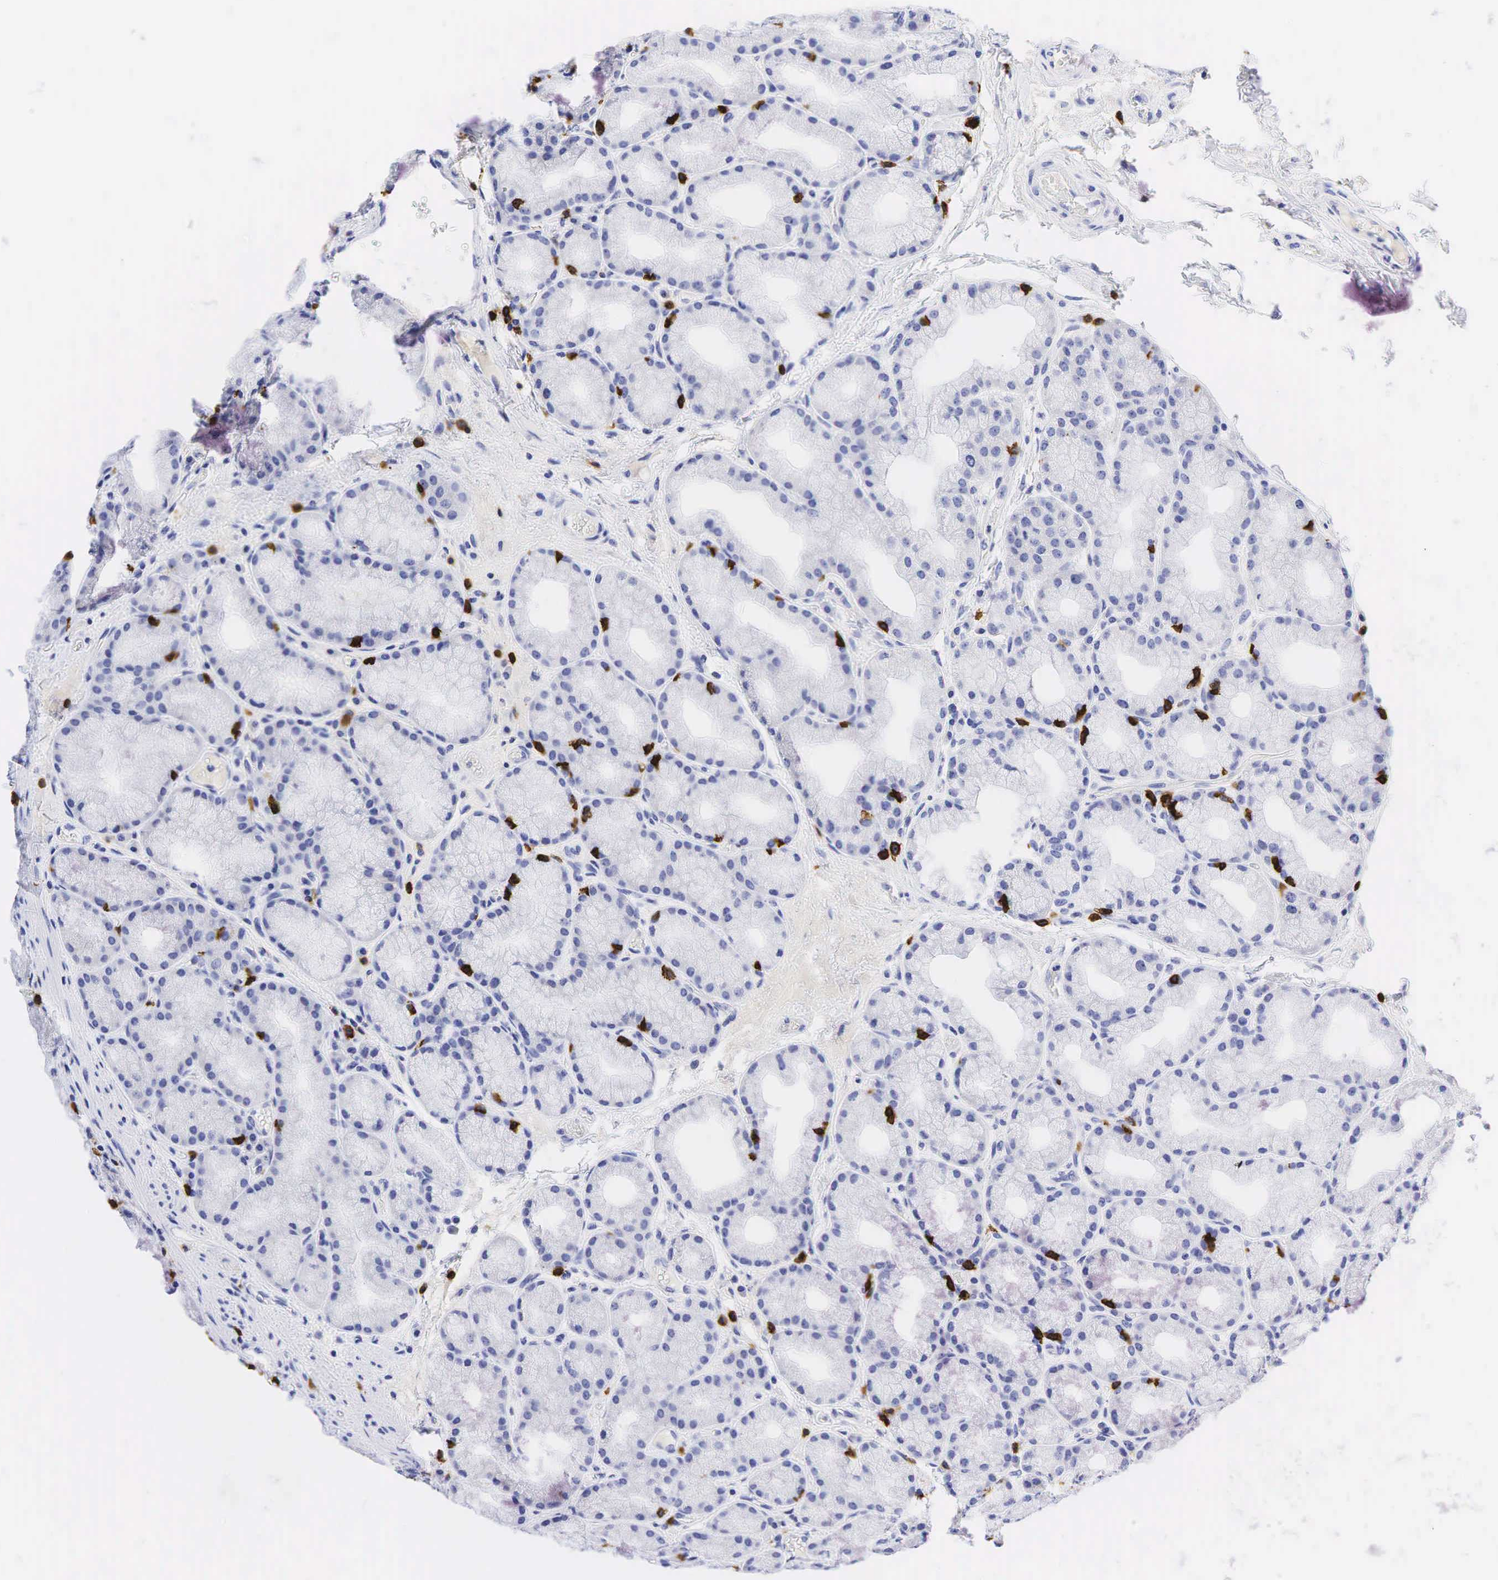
{"staining": {"intensity": "negative", "quantity": "none", "location": "none"}, "tissue": "duodenum", "cell_type": "Glandular cells", "image_type": "normal", "snomed": [{"axis": "morphology", "description": "Normal tissue, NOS"}, {"axis": "topography", "description": "Duodenum"}], "caption": "DAB immunohistochemical staining of normal duodenum demonstrates no significant positivity in glandular cells.", "gene": "CD8A", "patient": {"sex": "female", "age": 43}}